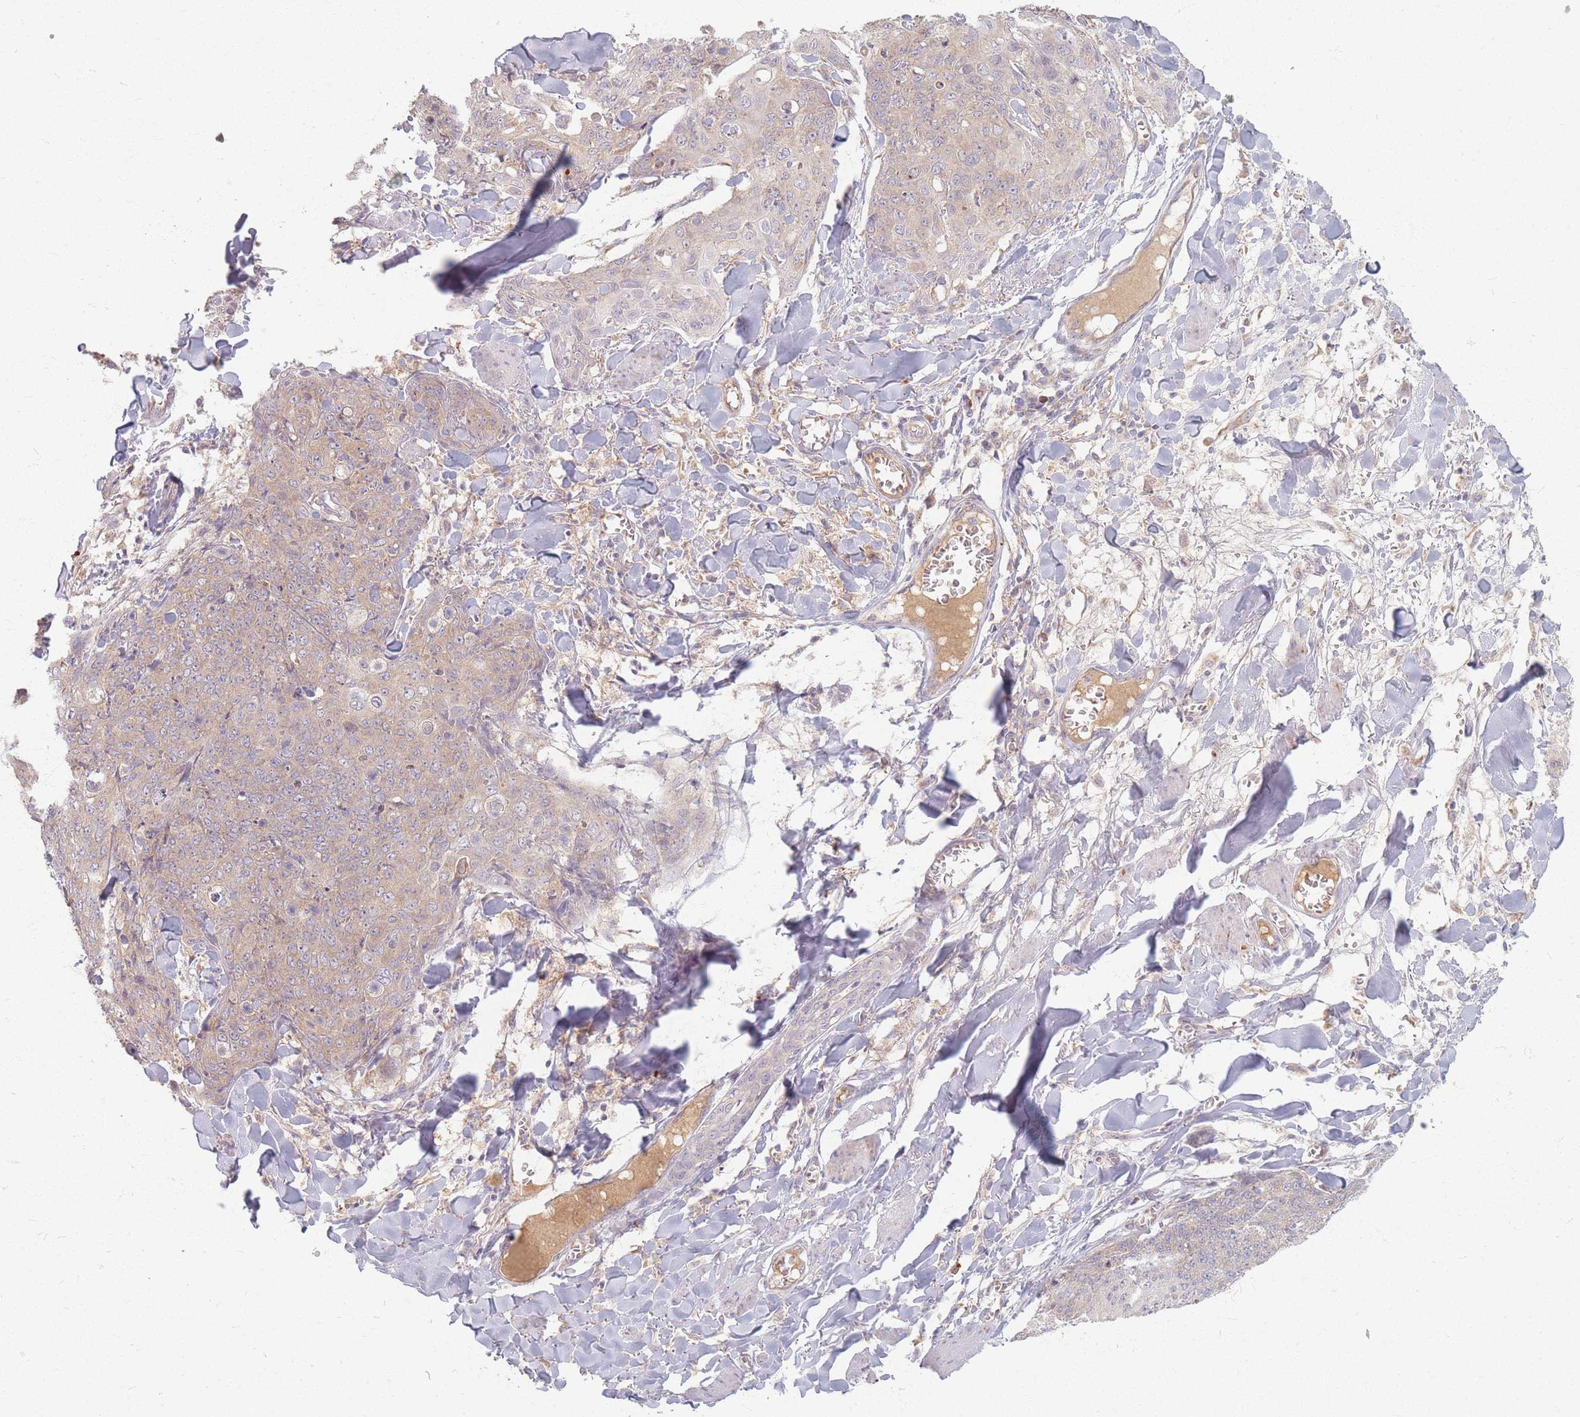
{"staining": {"intensity": "negative", "quantity": "none", "location": "none"}, "tissue": "skin cancer", "cell_type": "Tumor cells", "image_type": "cancer", "snomed": [{"axis": "morphology", "description": "Squamous cell carcinoma, NOS"}, {"axis": "topography", "description": "Skin"}, {"axis": "topography", "description": "Vulva"}], "caption": "Tumor cells are negative for brown protein staining in squamous cell carcinoma (skin).", "gene": "SMIM14", "patient": {"sex": "female", "age": 85}}